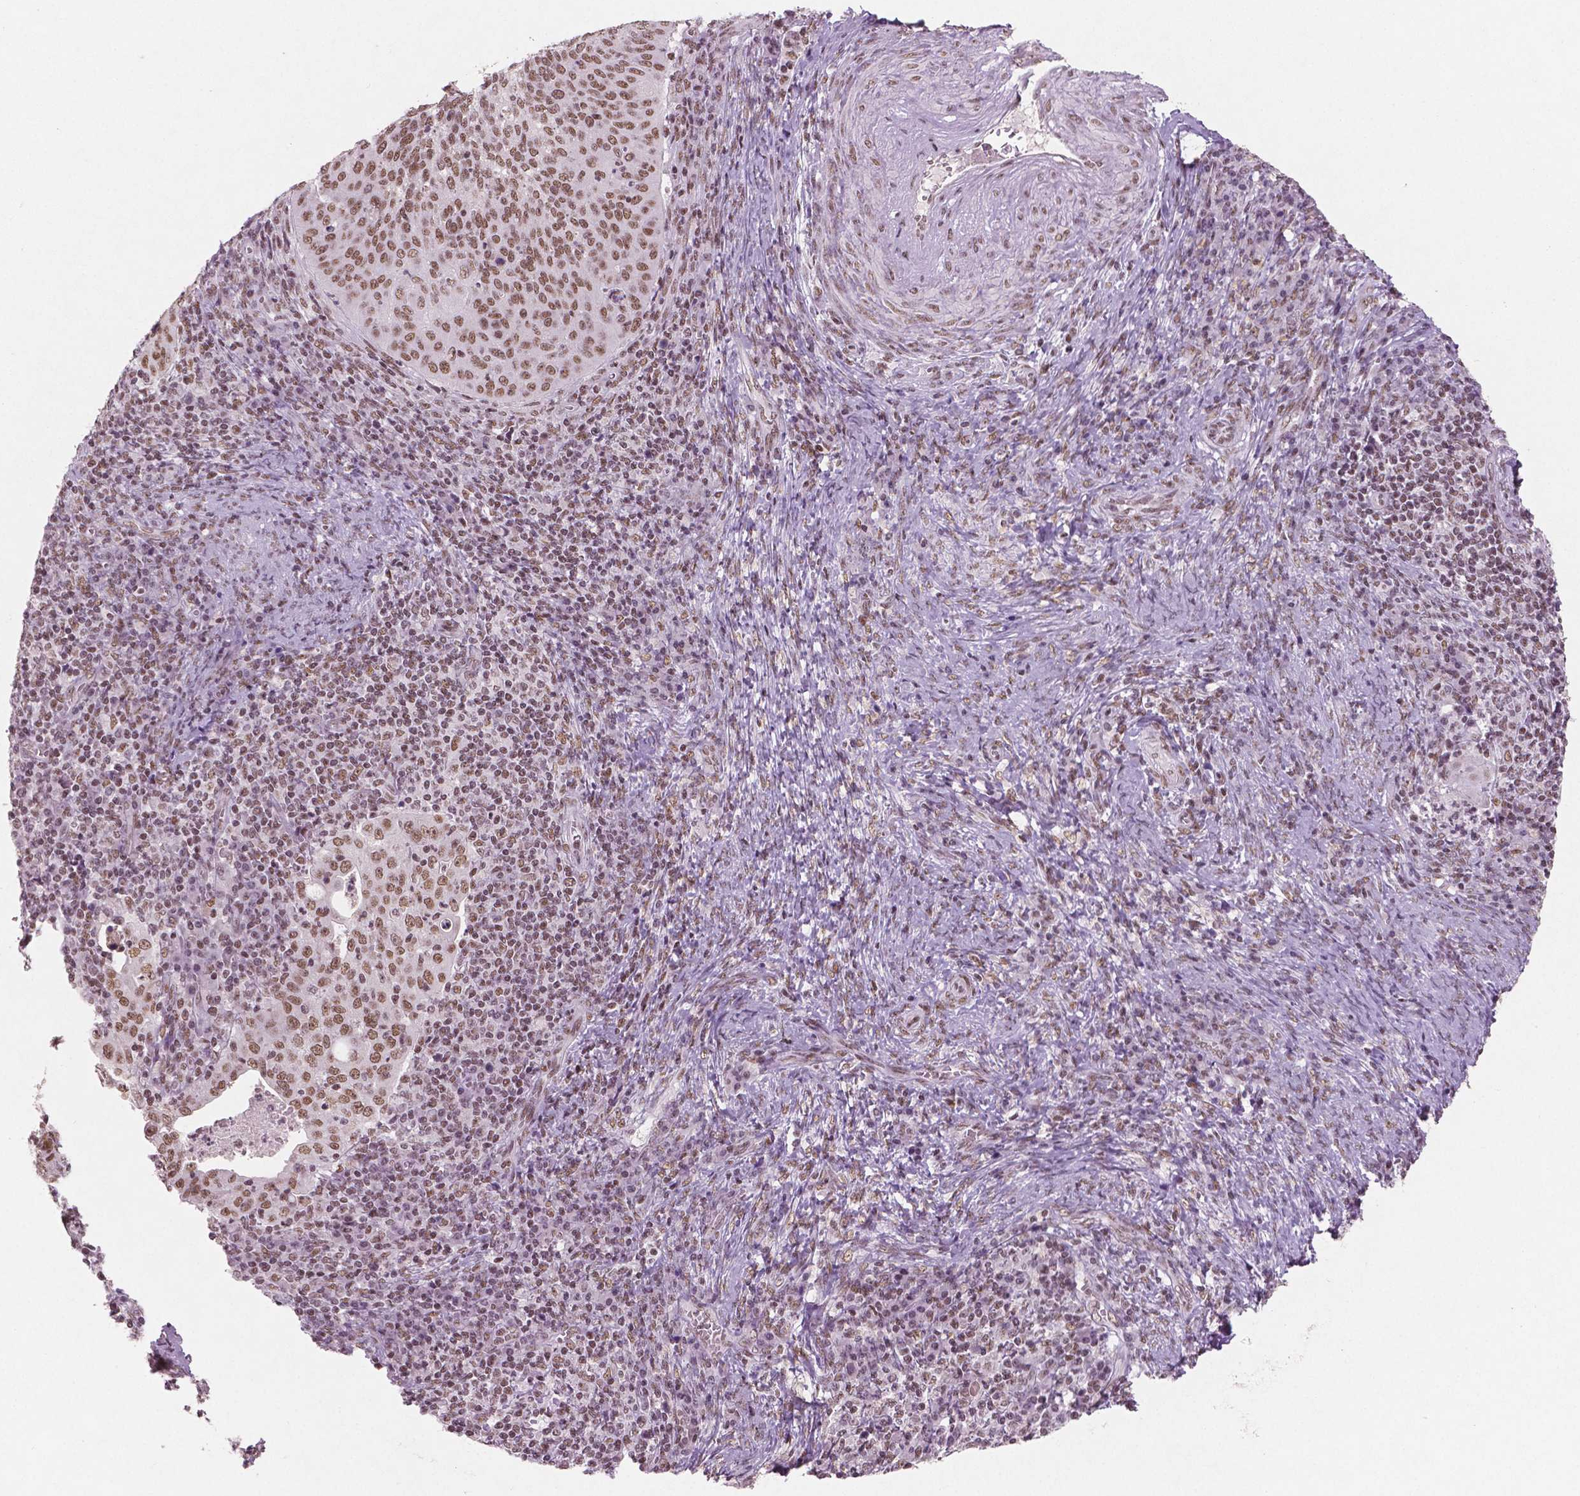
{"staining": {"intensity": "moderate", "quantity": ">75%", "location": "nuclear"}, "tissue": "cervical cancer", "cell_type": "Tumor cells", "image_type": "cancer", "snomed": [{"axis": "morphology", "description": "Squamous cell carcinoma, NOS"}, {"axis": "topography", "description": "Cervix"}], "caption": "Cervical cancer (squamous cell carcinoma) tissue displays moderate nuclear expression in about >75% of tumor cells", "gene": "BRD4", "patient": {"sex": "female", "age": 39}}